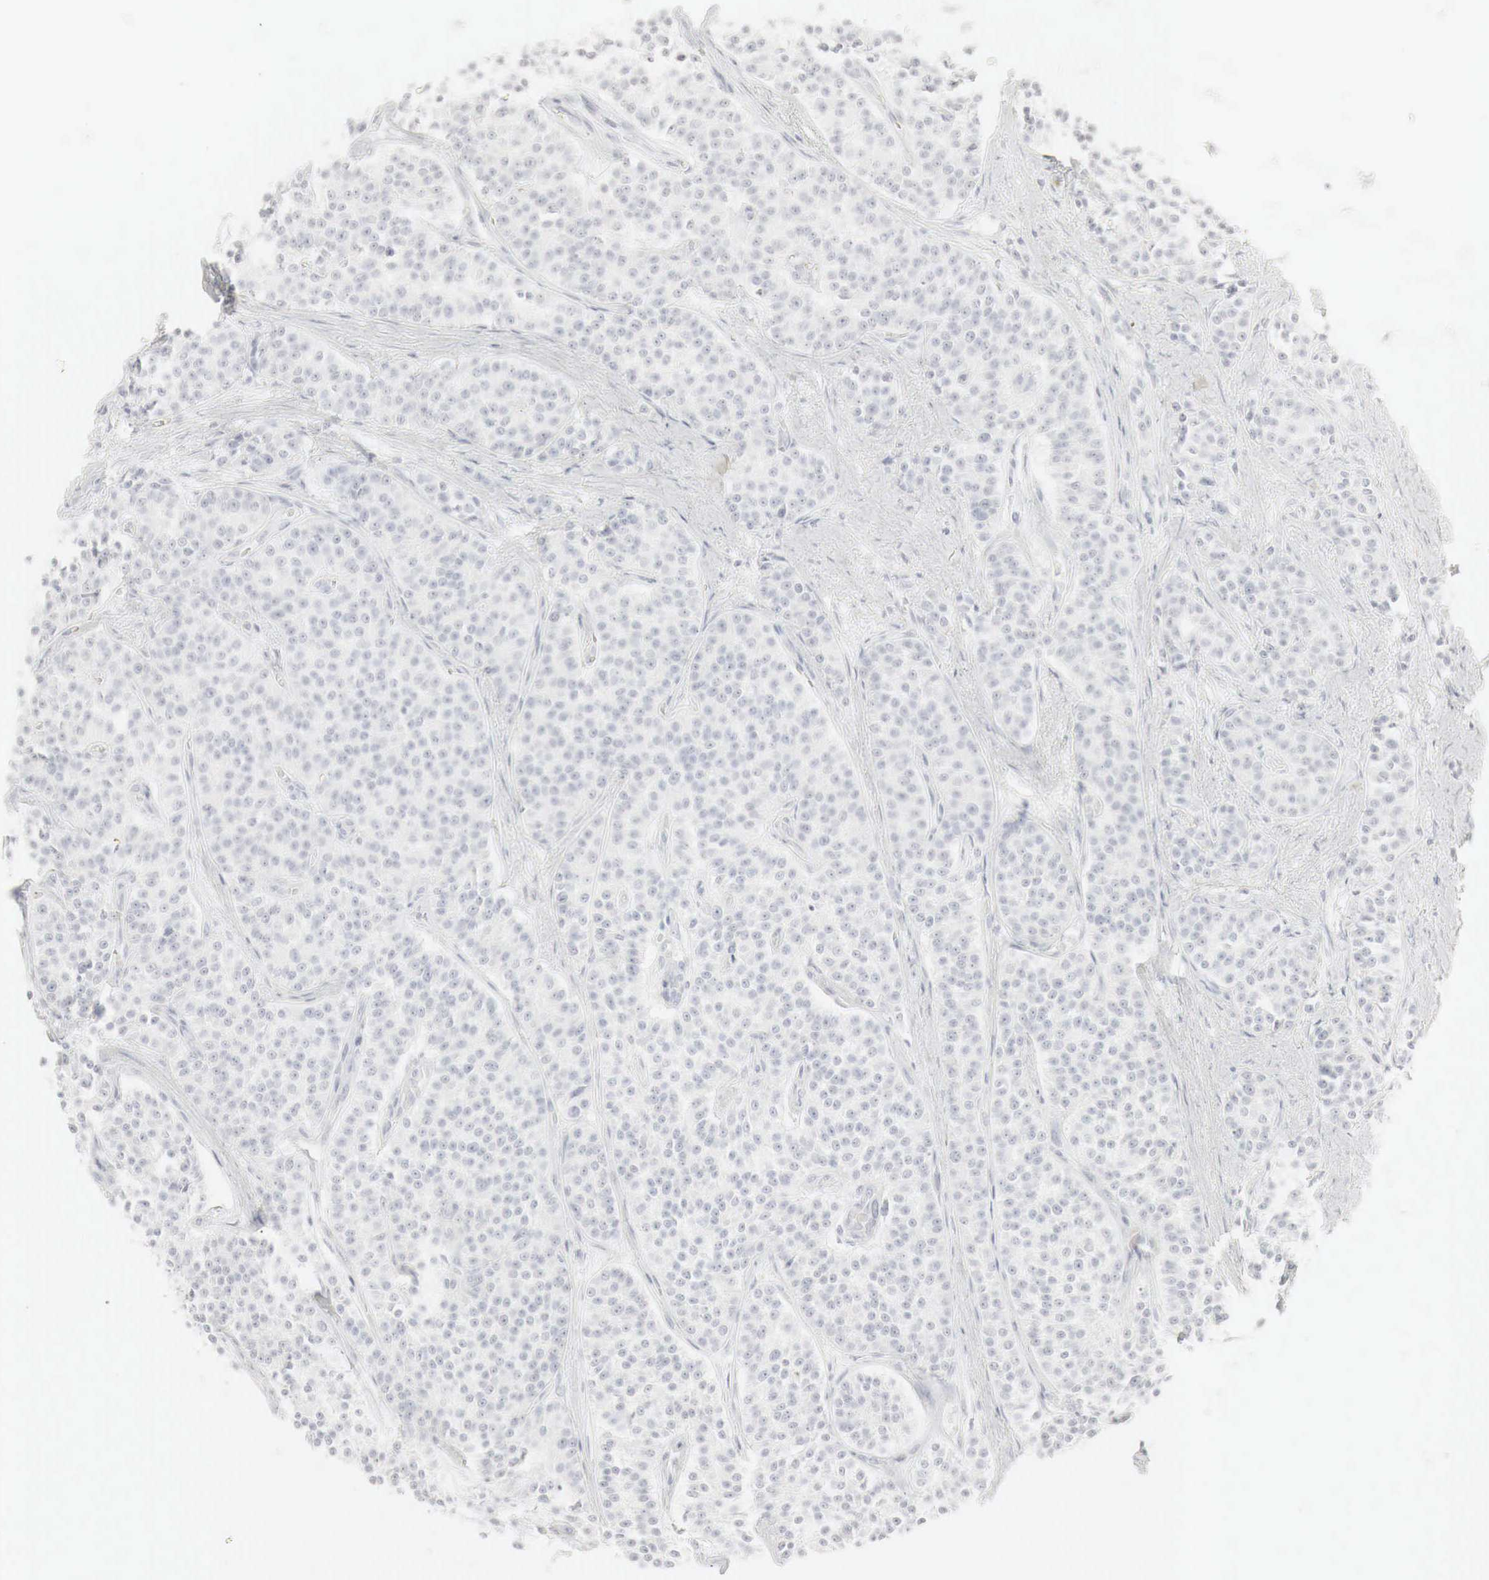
{"staining": {"intensity": "negative", "quantity": "none", "location": "none"}, "tissue": "carcinoid", "cell_type": "Tumor cells", "image_type": "cancer", "snomed": [{"axis": "morphology", "description": "Carcinoid, malignant, NOS"}, {"axis": "topography", "description": "Stomach"}], "caption": "High power microscopy histopathology image of an immunohistochemistry (IHC) image of carcinoid, revealing no significant staining in tumor cells.", "gene": "TP63", "patient": {"sex": "female", "age": 76}}